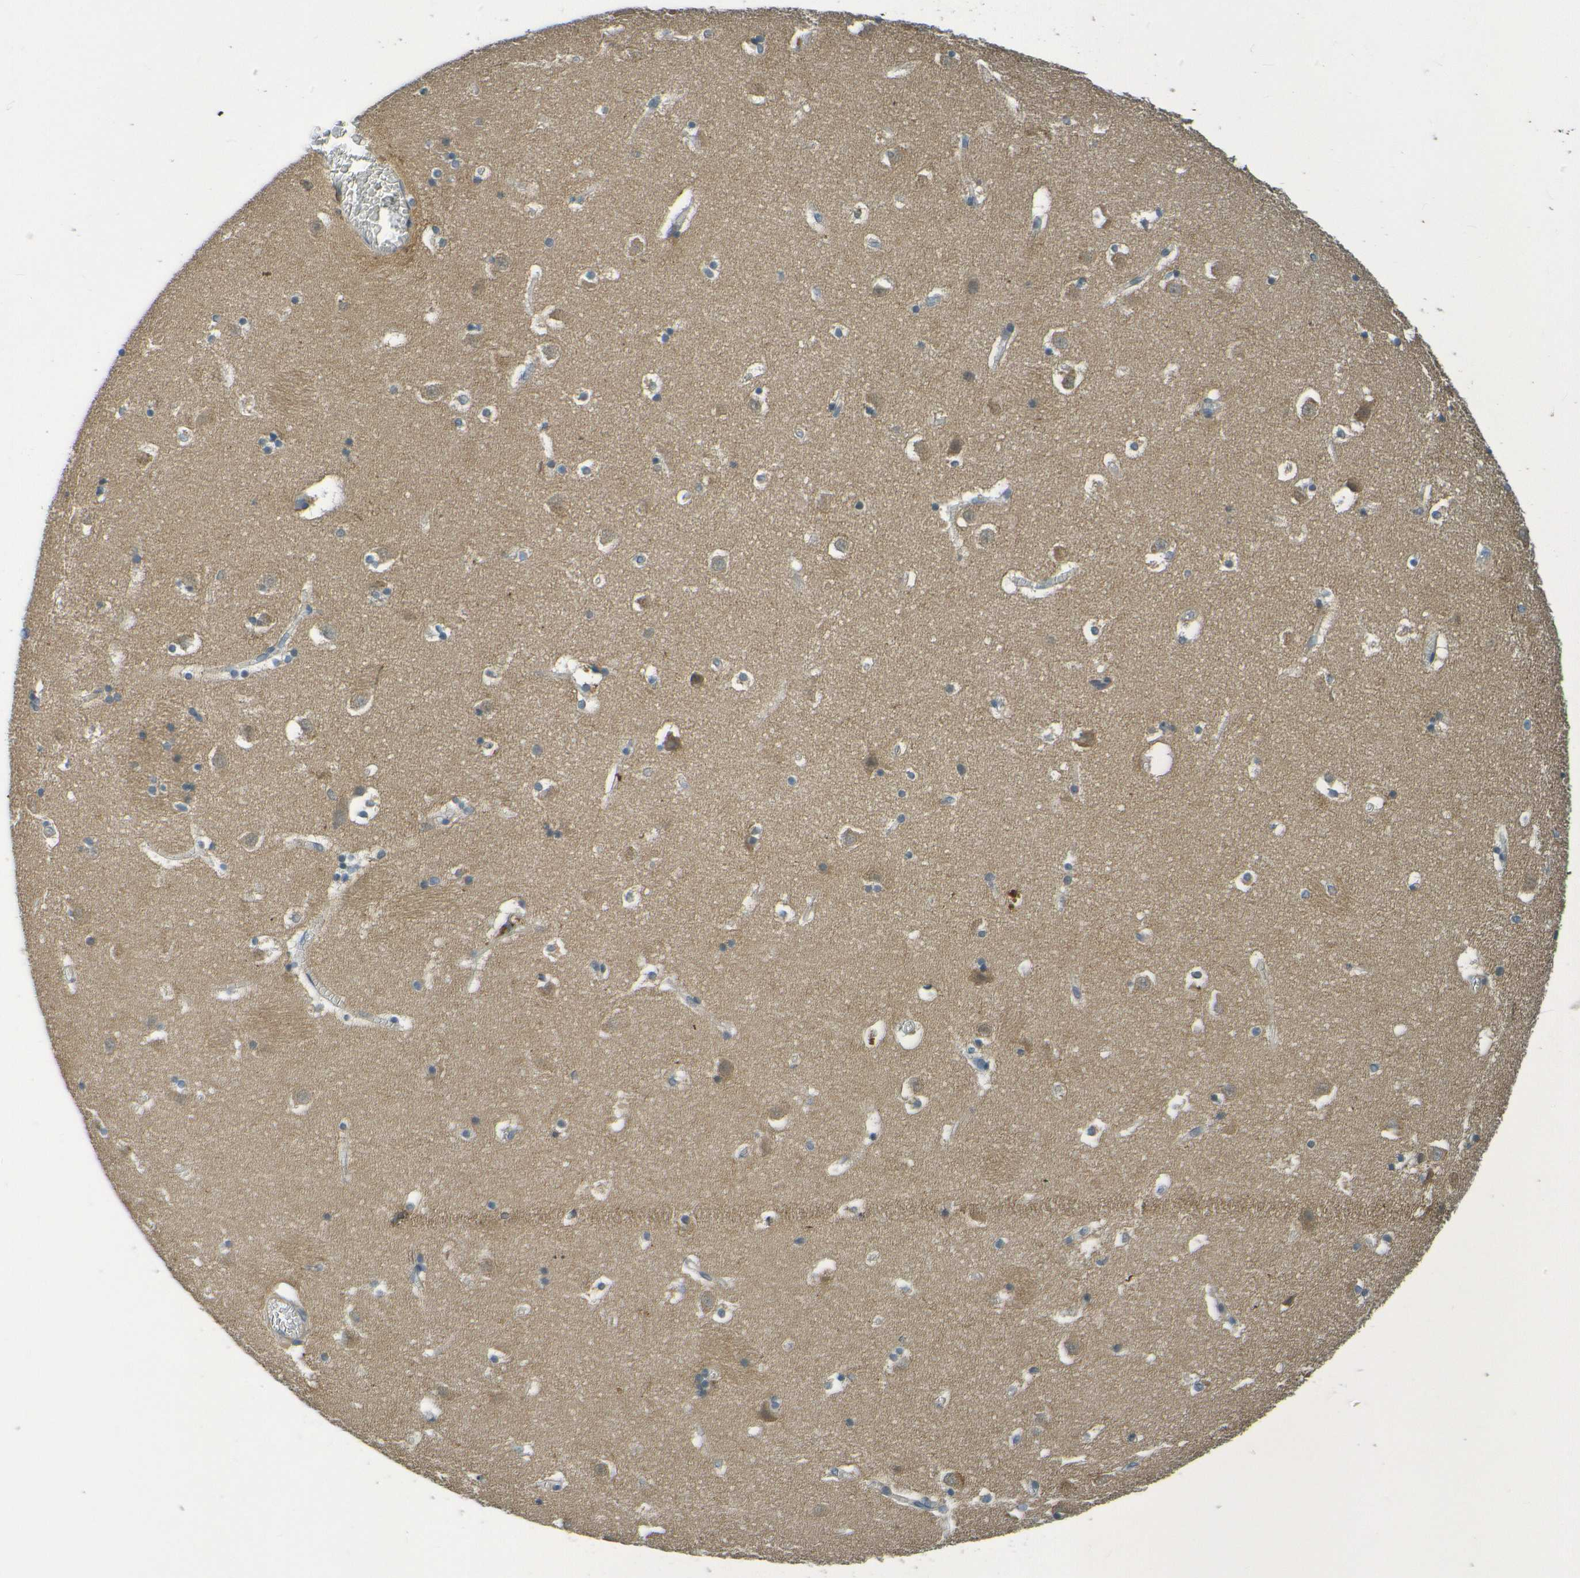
{"staining": {"intensity": "moderate", "quantity": "<25%", "location": "cytoplasmic/membranous"}, "tissue": "caudate", "cell_type": "Glial cells", "image_type": "normal", "snomed": [{"axis": "morphology", "description": "Normal tissue, NOS"}, {"axis": "topography", "description": "Lateral ventricle wall"}], "caption": "Caudate stained with DAB IHC exhibits low levels of moderate cytoplasmic/membranous positivity in approximately <25% of glial cells.", "gene": "CYP4F2", "patient": {"sex": "male", "age": 45}}